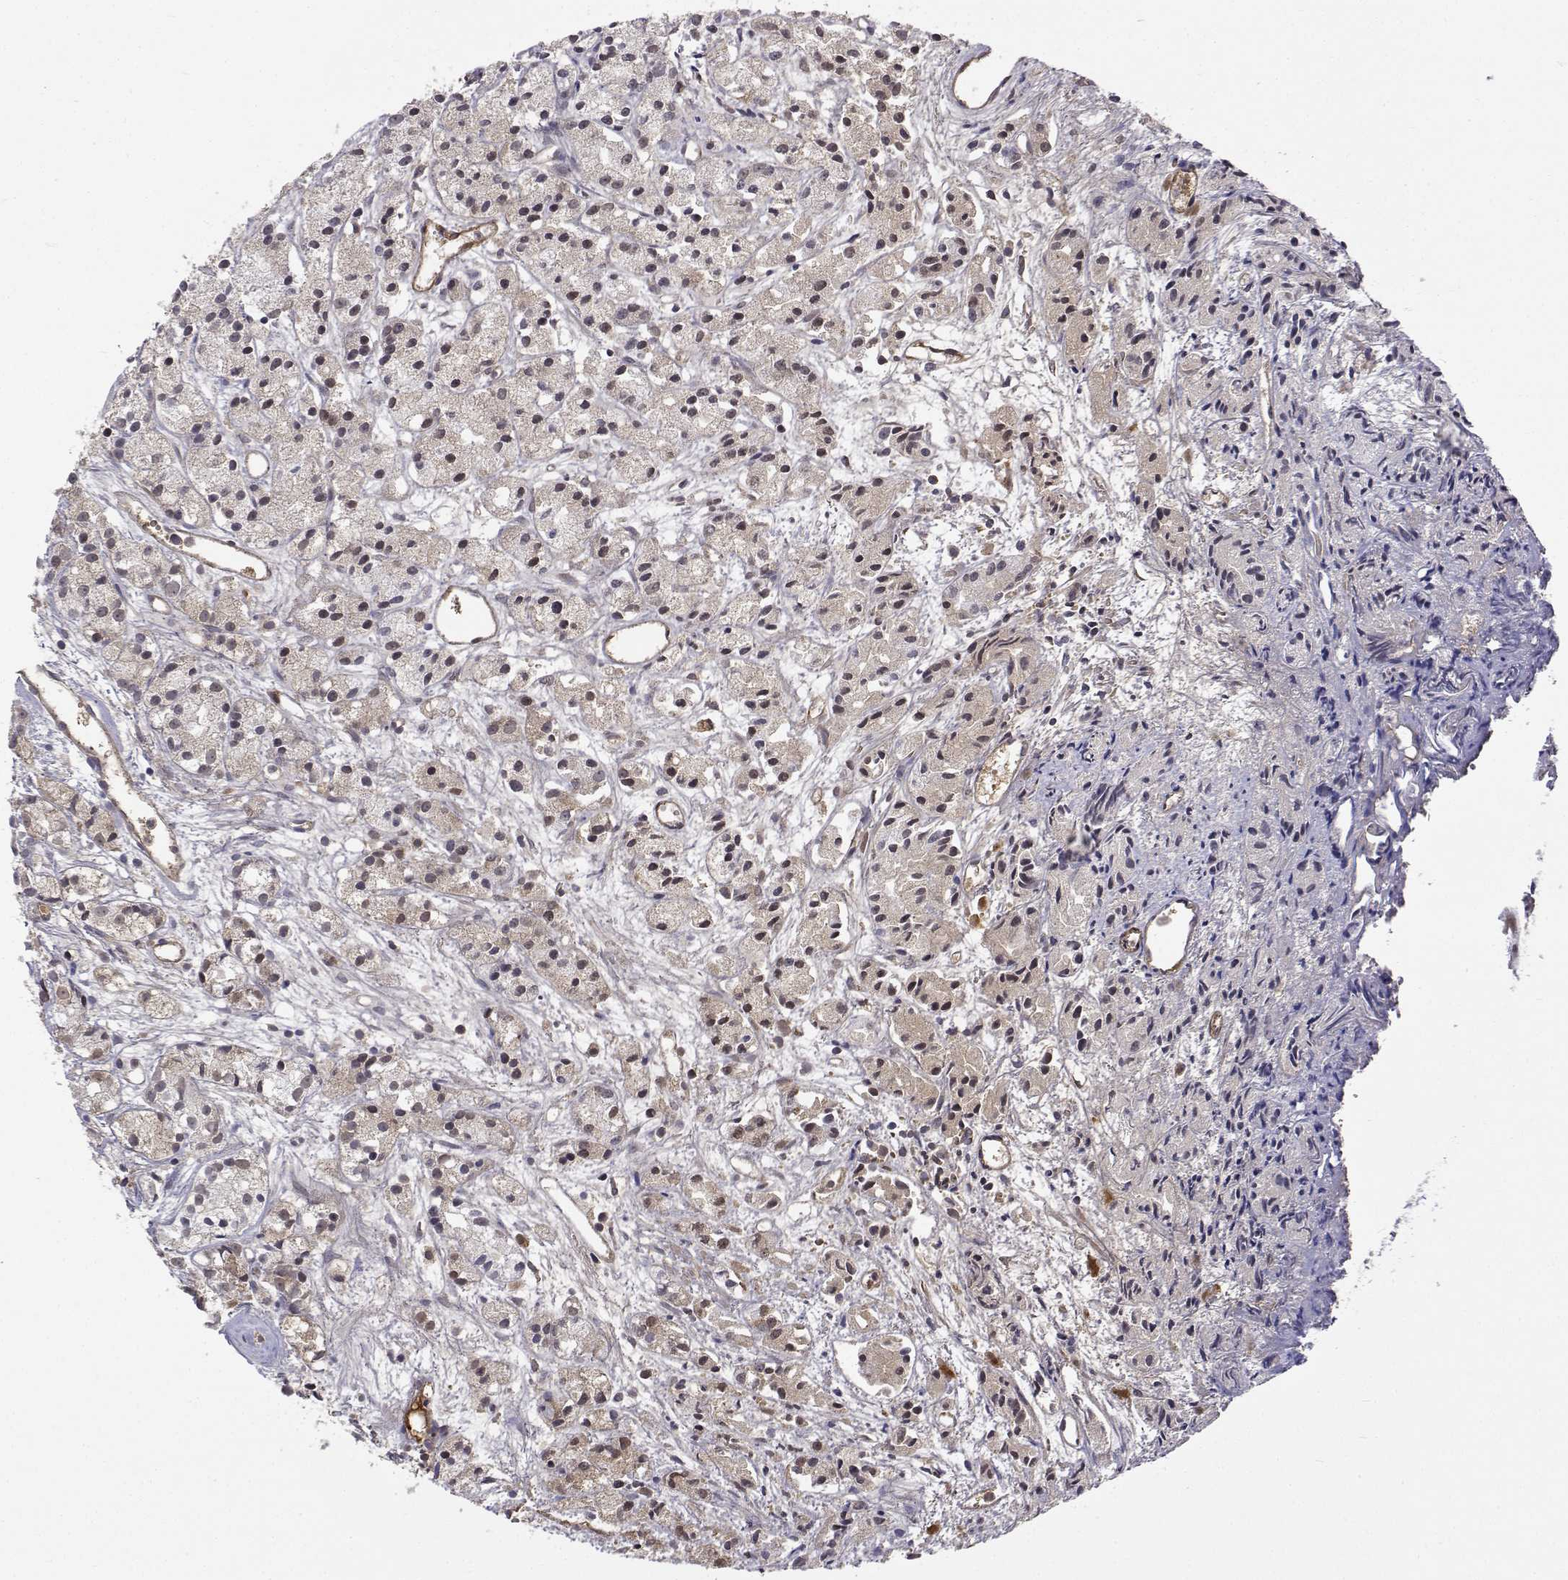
{"staining": {"intensity": "moderate", "quantity": ">75%", "location": "nuclear"}, "tissue": "prostate cancer", "cell_type": "Tumor cells", "image_type": "cancer", "snomed": [{"axis": "morphology", "description": "Adenocarcinoma, Medium grade"}, {"axis": "topography", "description": "Prostate"}], "caption": "An immunohistochemistry histopathology image of tumor tissue is shown. Protein staining in brown highlights moderate nuclear positivity in prostate cancer (adenocarcinoma (medium-grade)) within tumor cells. The staining was performed using DAB (3,3'-diaminobenzidine) to visualize the protein expression in brown, while the nuclei were stained in blue with hematoxylin (Magnification: 20x).", "gene": "ITGA7", "patient": {"sex": "male", "age": 74}}